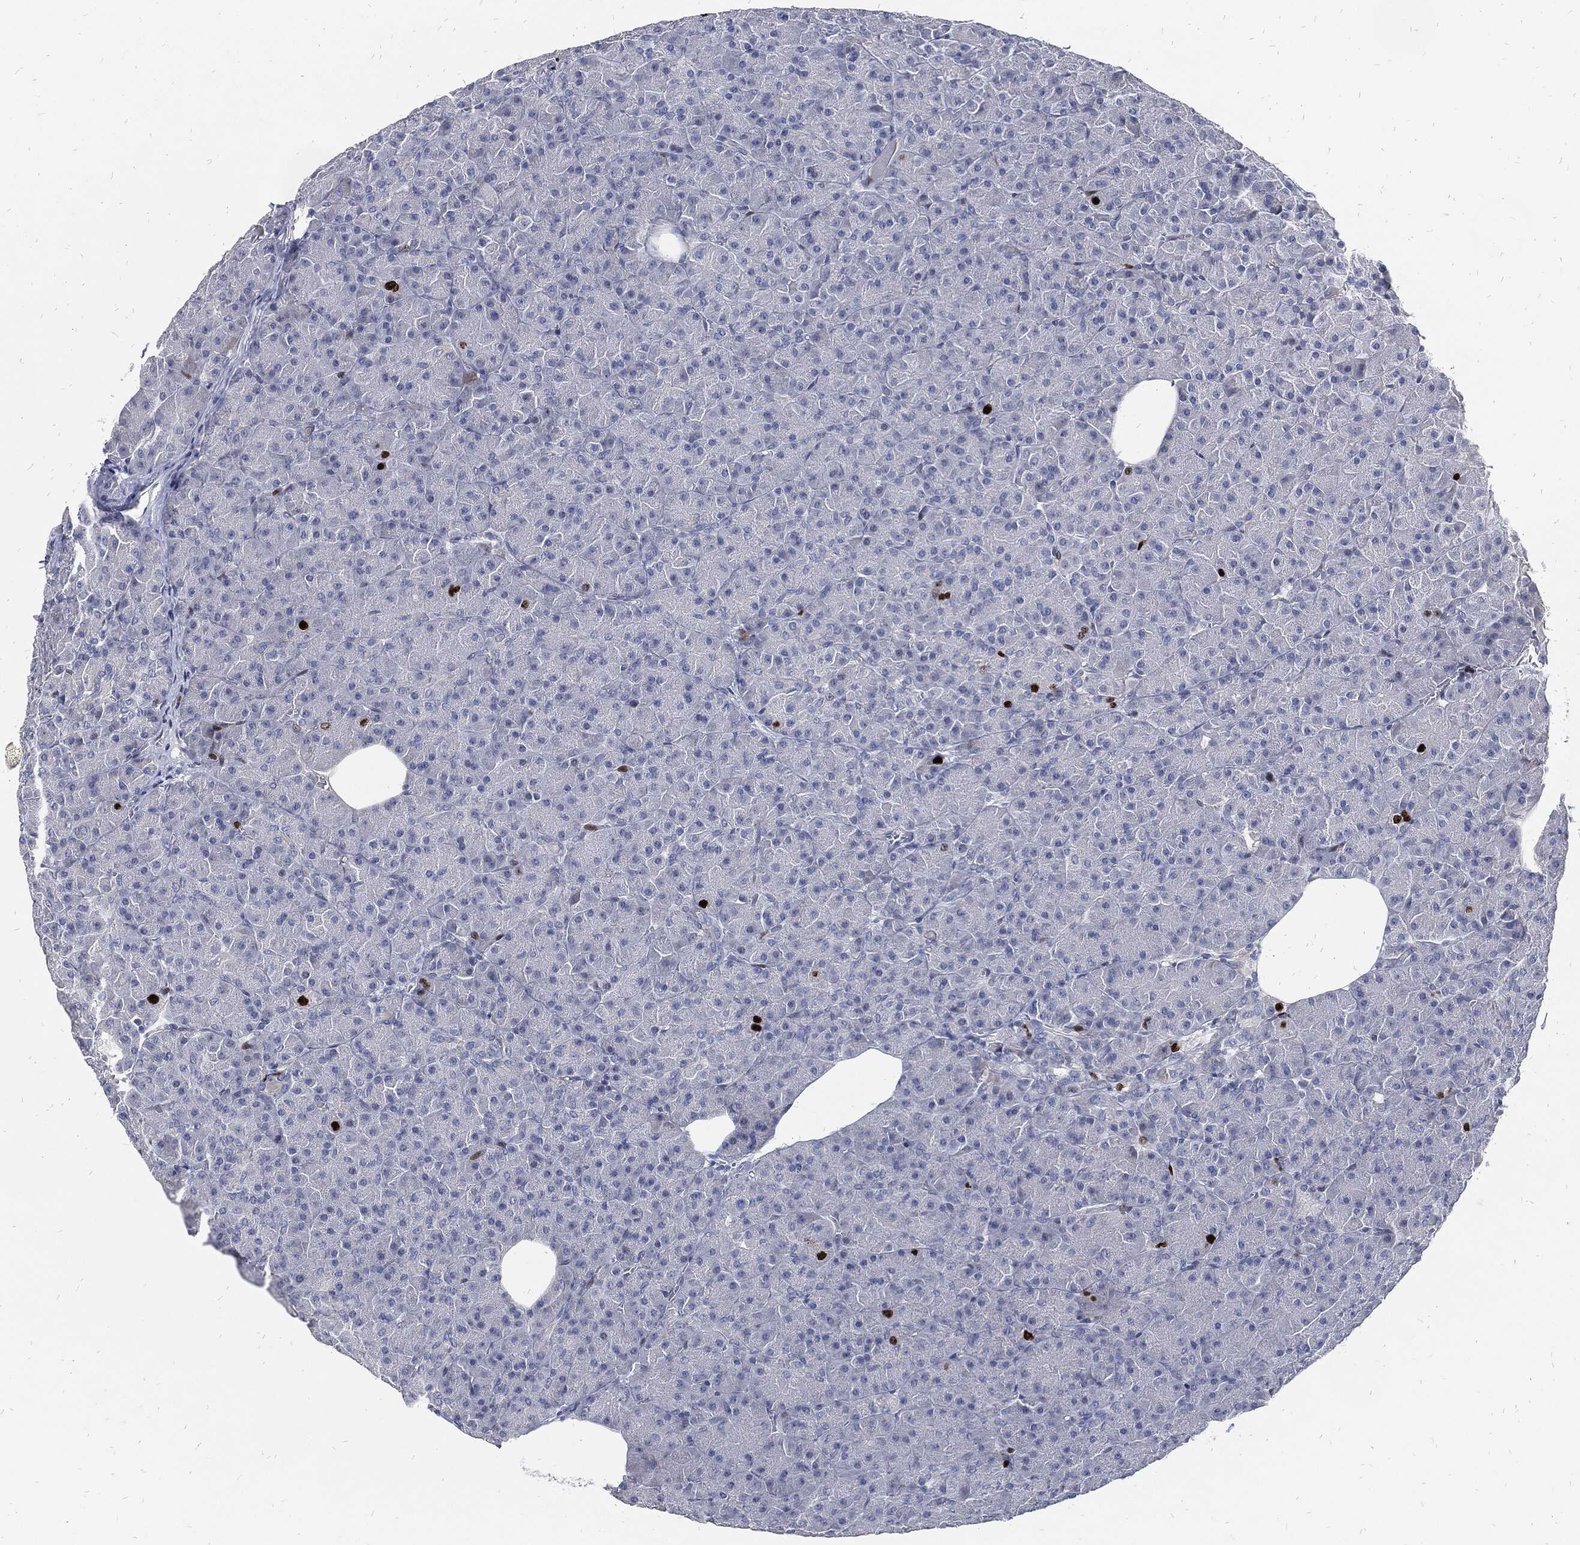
{"staining": {"intensity": "strong", "quantity": "<25%", "location": "nuclear"}, "tissue": "pancreas", "cell_type": "Exocrine glandular cells", "image_type": "normal", "snomed": [{"axis": "morphology", "description": "Normal tissue, NOS"}, {"axis": "topography", "description": "Pancreas"}], "caption": "Brown immunohistochemical staining in unremarkable human pancreas demonstrates strong nuclear expression in about <25% of exocrine glandular cells.", "gene": "MKI67", "patient": {"sex": "male", "age": 61}}